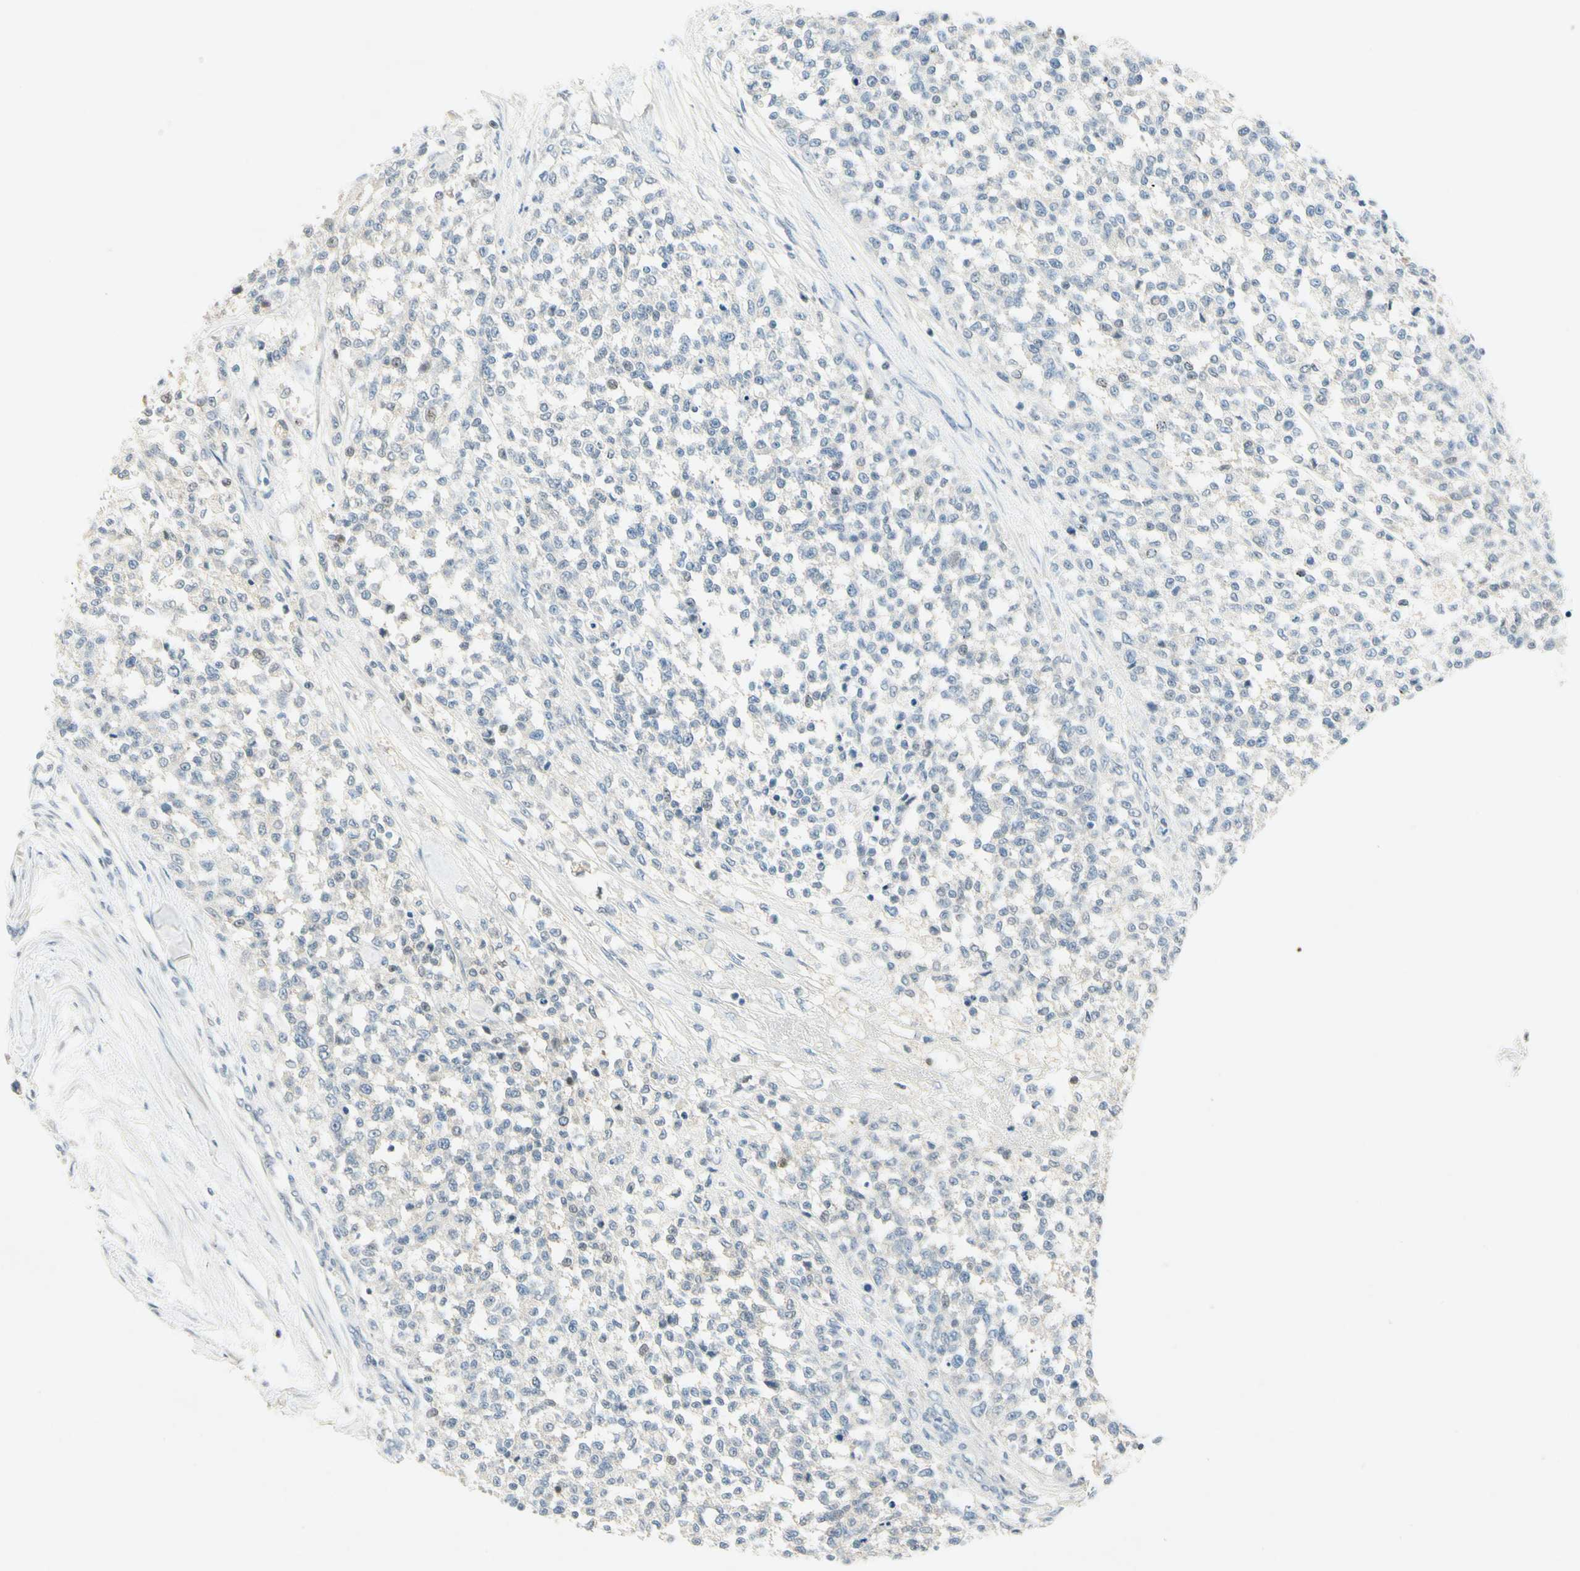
{"staining": {"intensity": "negative", "quantity": "none", "location": "none"}, "tissue": "testis cancer", "cell_type": "Tumor cells", "image_type": "cancer", "snomed": [{"axis": "morphology", "description": "Seminoma, NOS"}, {"axis": "topography", "description": "Testis"}], "caption": "IHC photomicrograph of human seminoma (testis) stained for a protein (brown), which reveals no expression in tumor cells.", "gene": "HSPA1B", "patient": {"sex": "male", "age": 59}}